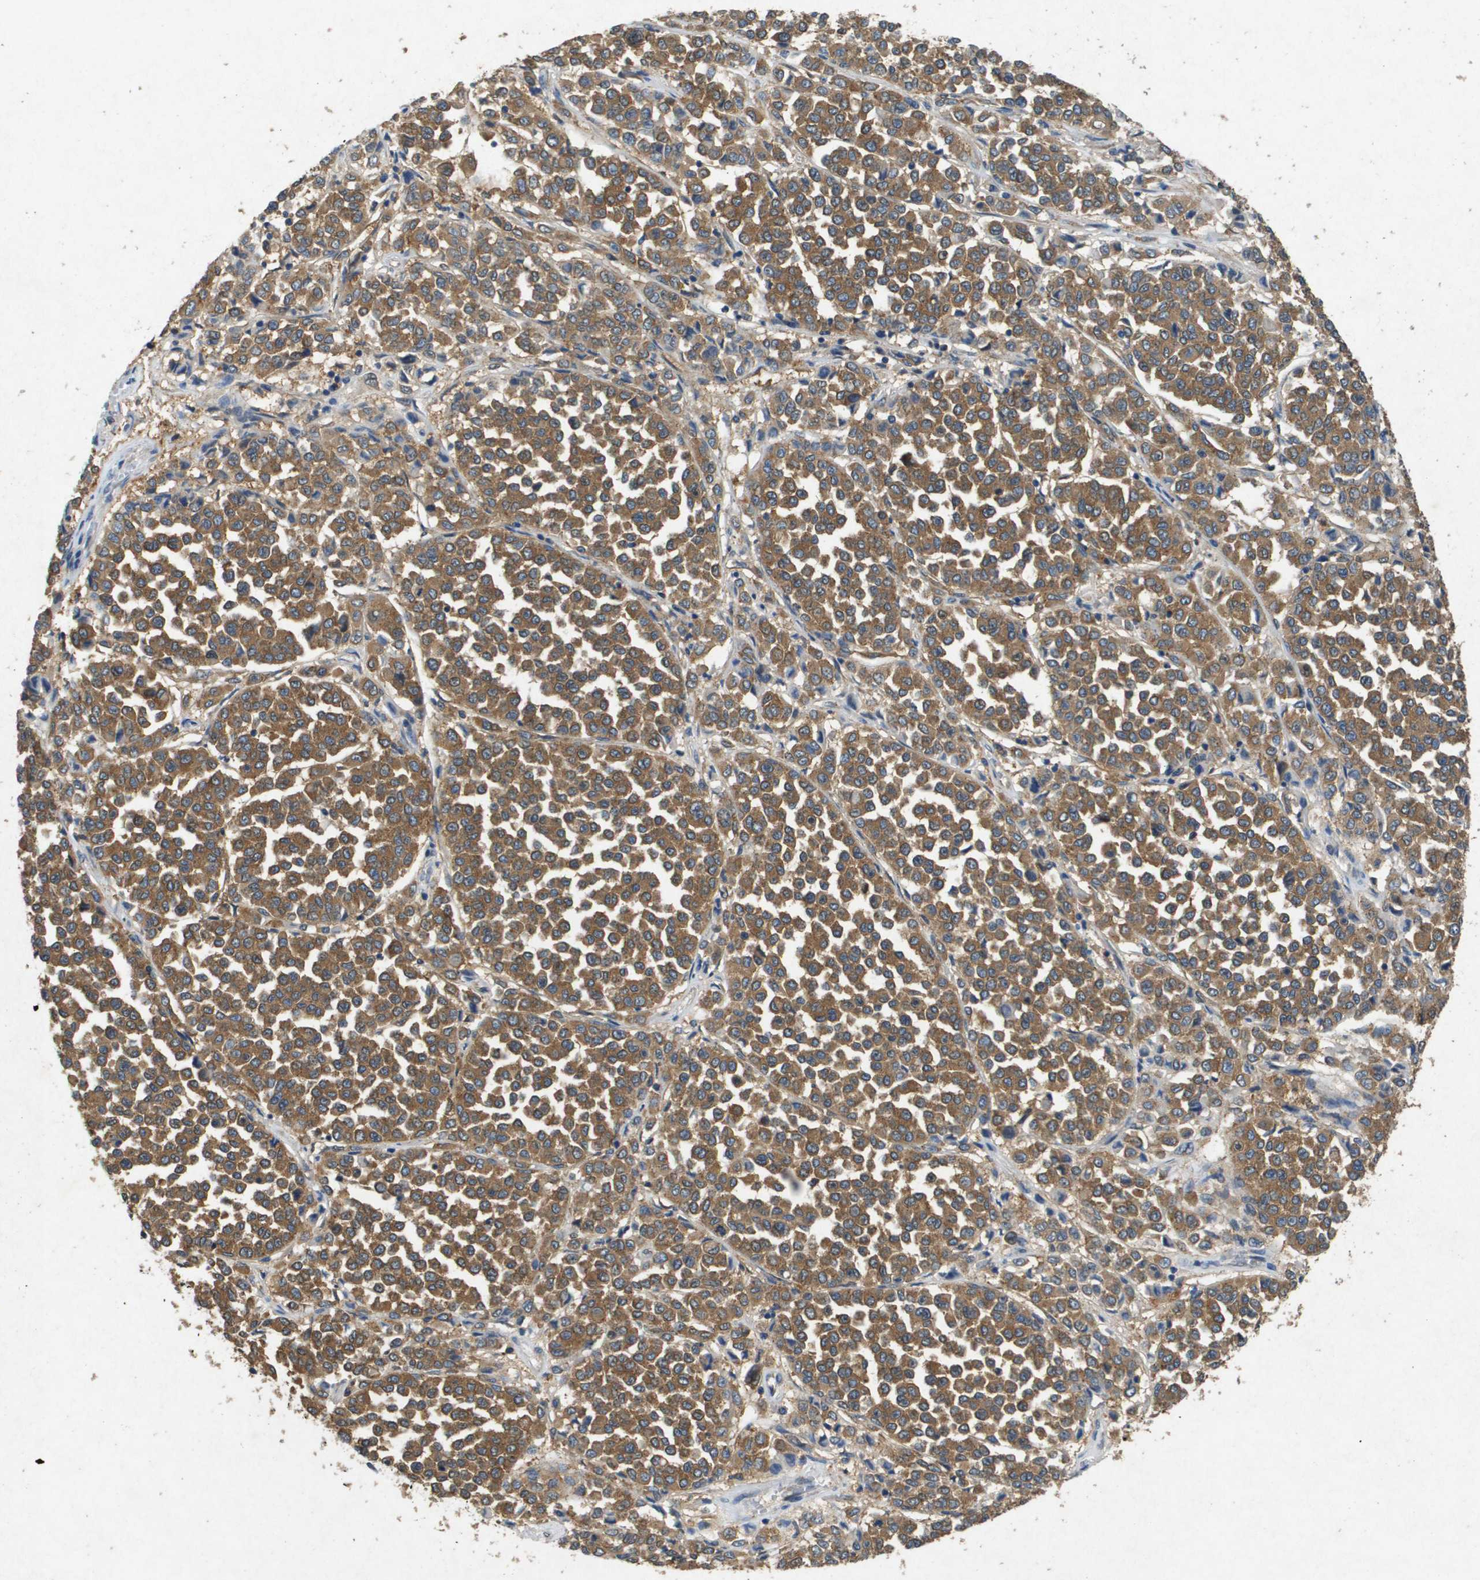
{"staining": {"intensity": "moderate", "quantity": ">75%", "location": "cytoplasmic/membranous"}, "tissue": "melanoma", "cell_type": "Tumor cells", "image_type": "cancer", "snomed": [{"axis": "morphology", "description": "Malignant melanoma, Metastatic site"}, {"axis": "topography", "description": "Pancreas"}], "caption": "This micrograph displays immunohistochemistry staining of human malignant melanoma (metastatic site), with medium moderate cytoplasmic/membranous staining in approximately >75% of tumor cells.", "gene": "PTPRT", "patient": {"sex": "female", "age": 30}}